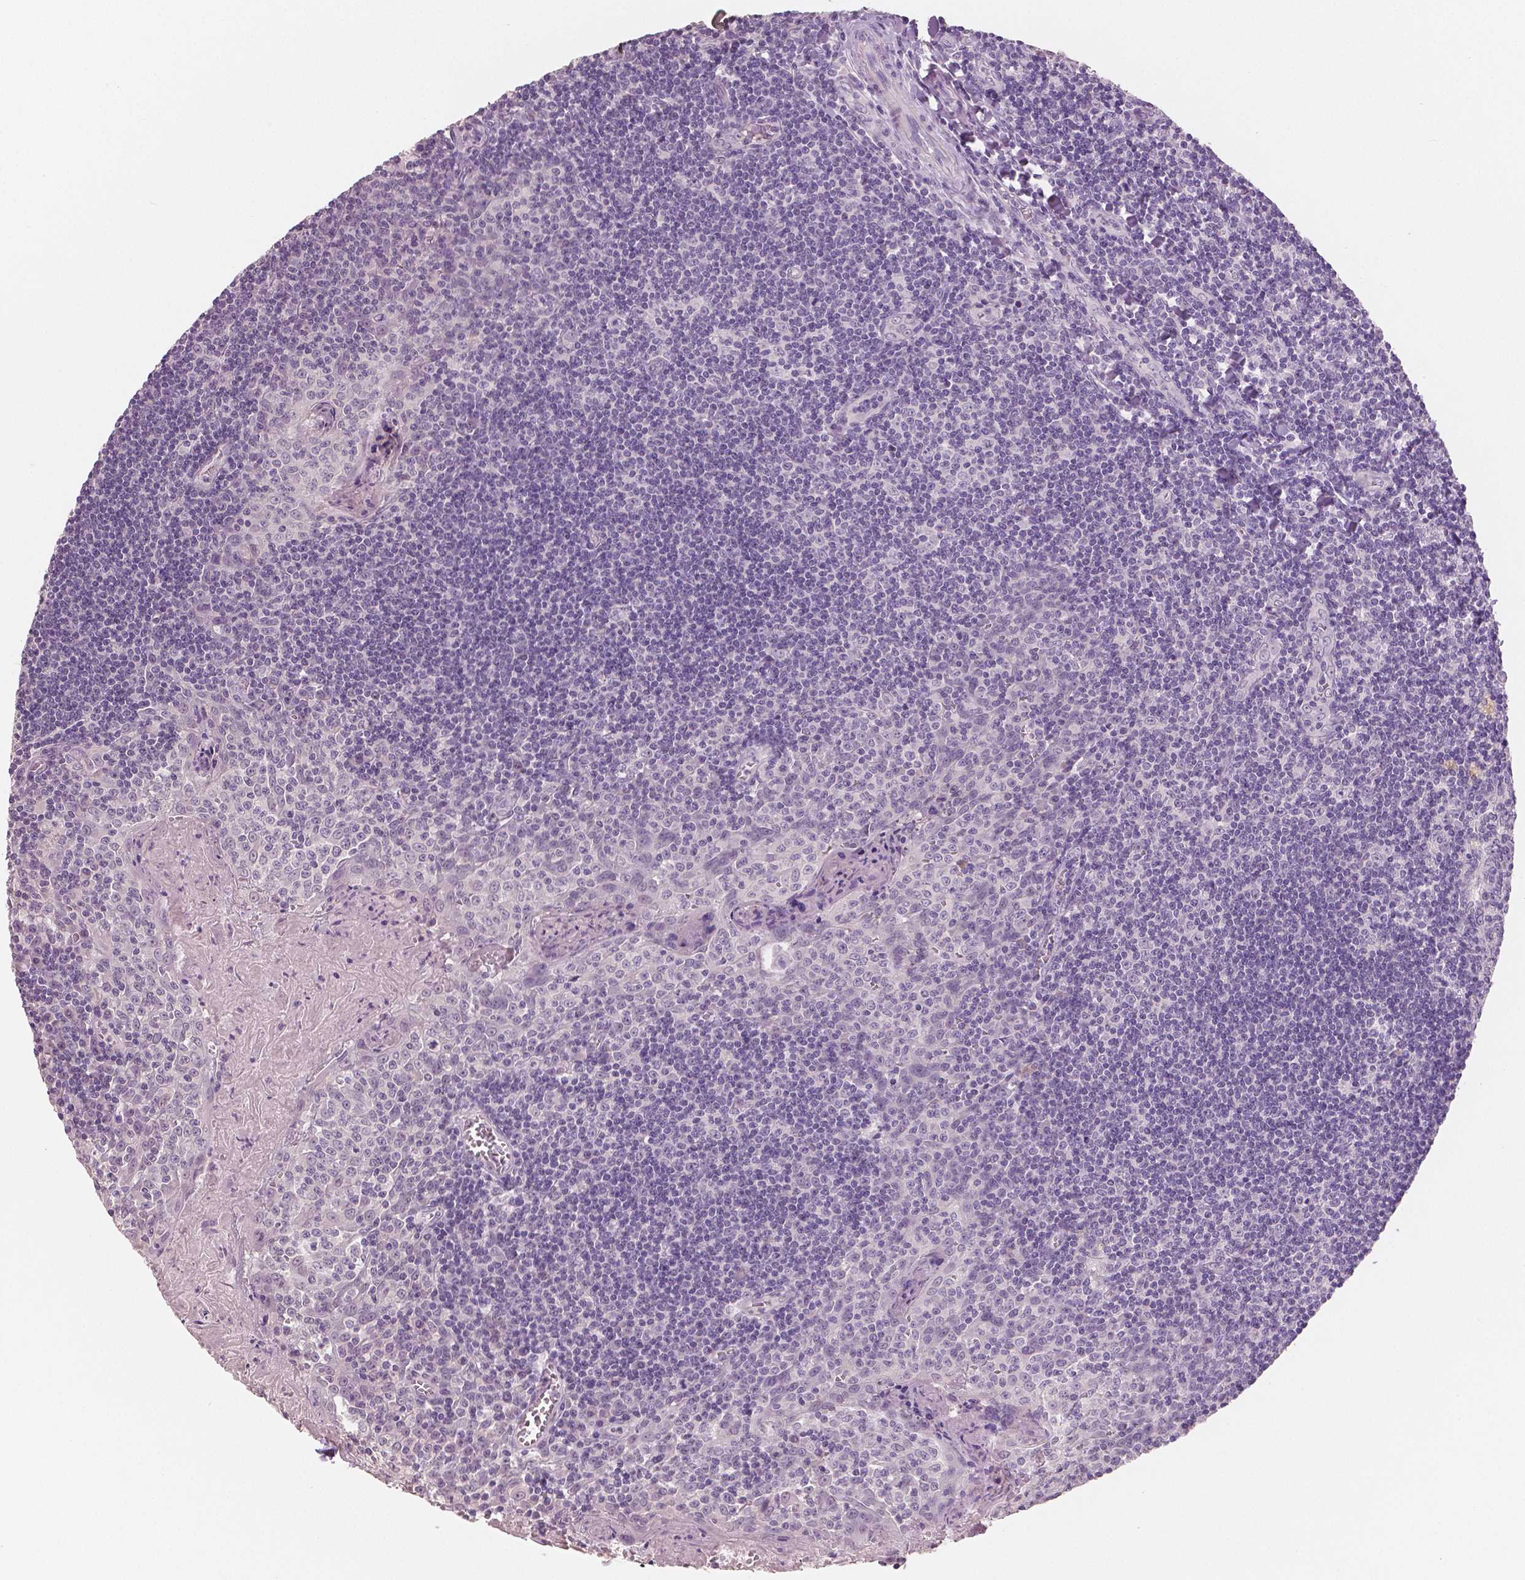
{"staining": {"intensity": "negative", "quantity": "none", "location": "none"}, "tissue": "tonsil", "cell_type": "Germinal center cells", "image_type": "normal", "snomed": [{"axis": "morphology", "description": "Normal tissue, NOS"}, {"axis": "morphology", "description": "Inflammation, NOS"}, {"axis": "topography", "description": "Tonsil"}], "caption": "Human tonsil stained for a protein using immunohistochemistry exhibits no staining in germinal center cells.", "gene": "NECAB1", "patient": {"sex": "female", "age": 31}}